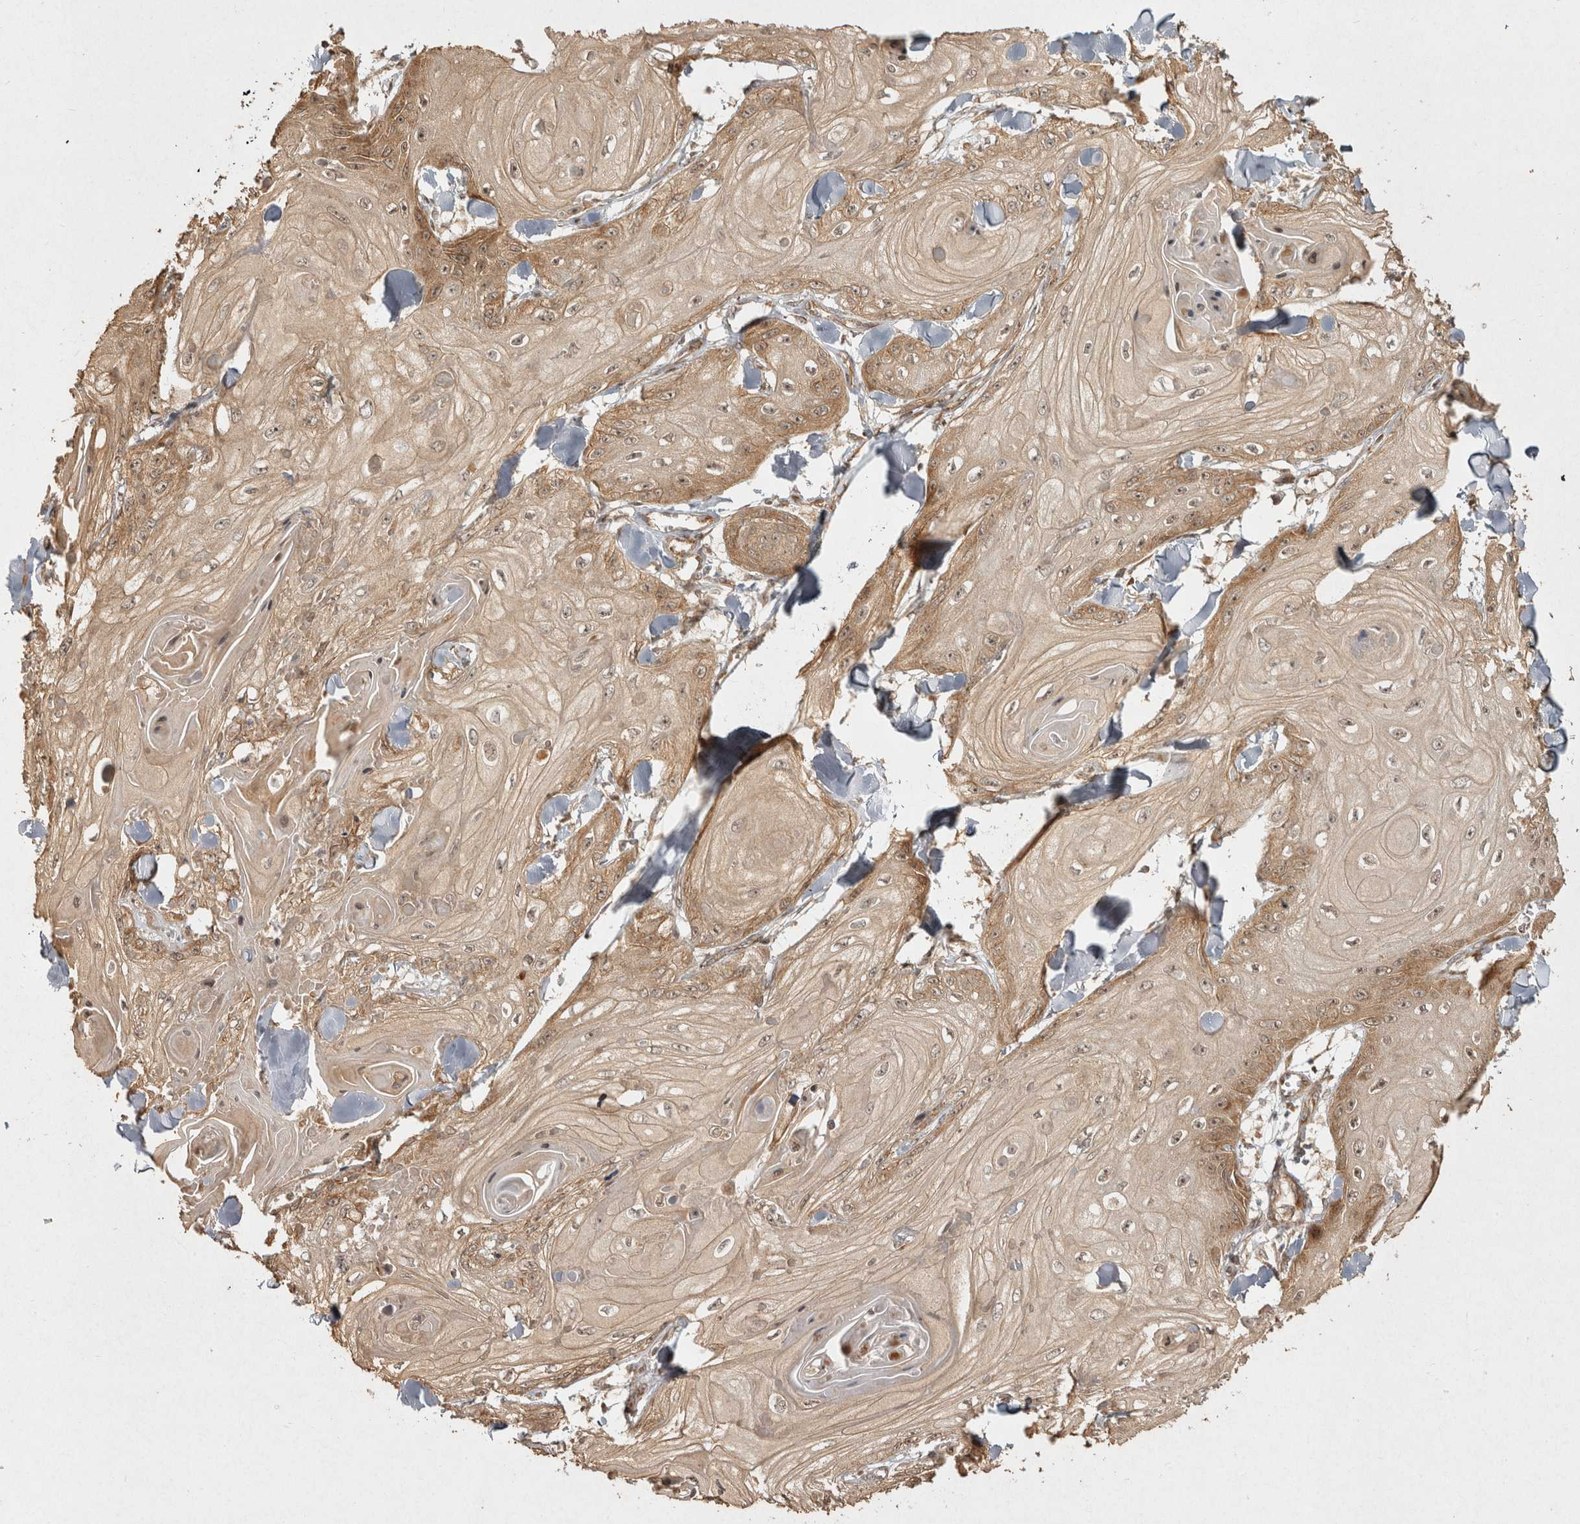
{"staining": {"intensity": "moderate", "quantity": ">75%", "location": "cytoplasmic/membranous"}, "tissue": "skin cancer", "cell_type": "Tumor cells", "image_type": "cancer", "snomed": [{"axis": "morphology", "description": "Squamous cell carcinoma, NOS"}, {"axis": "topography", "description": "Skin"}], "caption": "About >75% of tumor cells in skin squamous cell carcinoma show moderate cytoplasmic/membranous protein expression as visualized by brown immunohistochemical staining.", "gene": "CAMSAP2", "patient": {"sex": "male", "age": 74}}